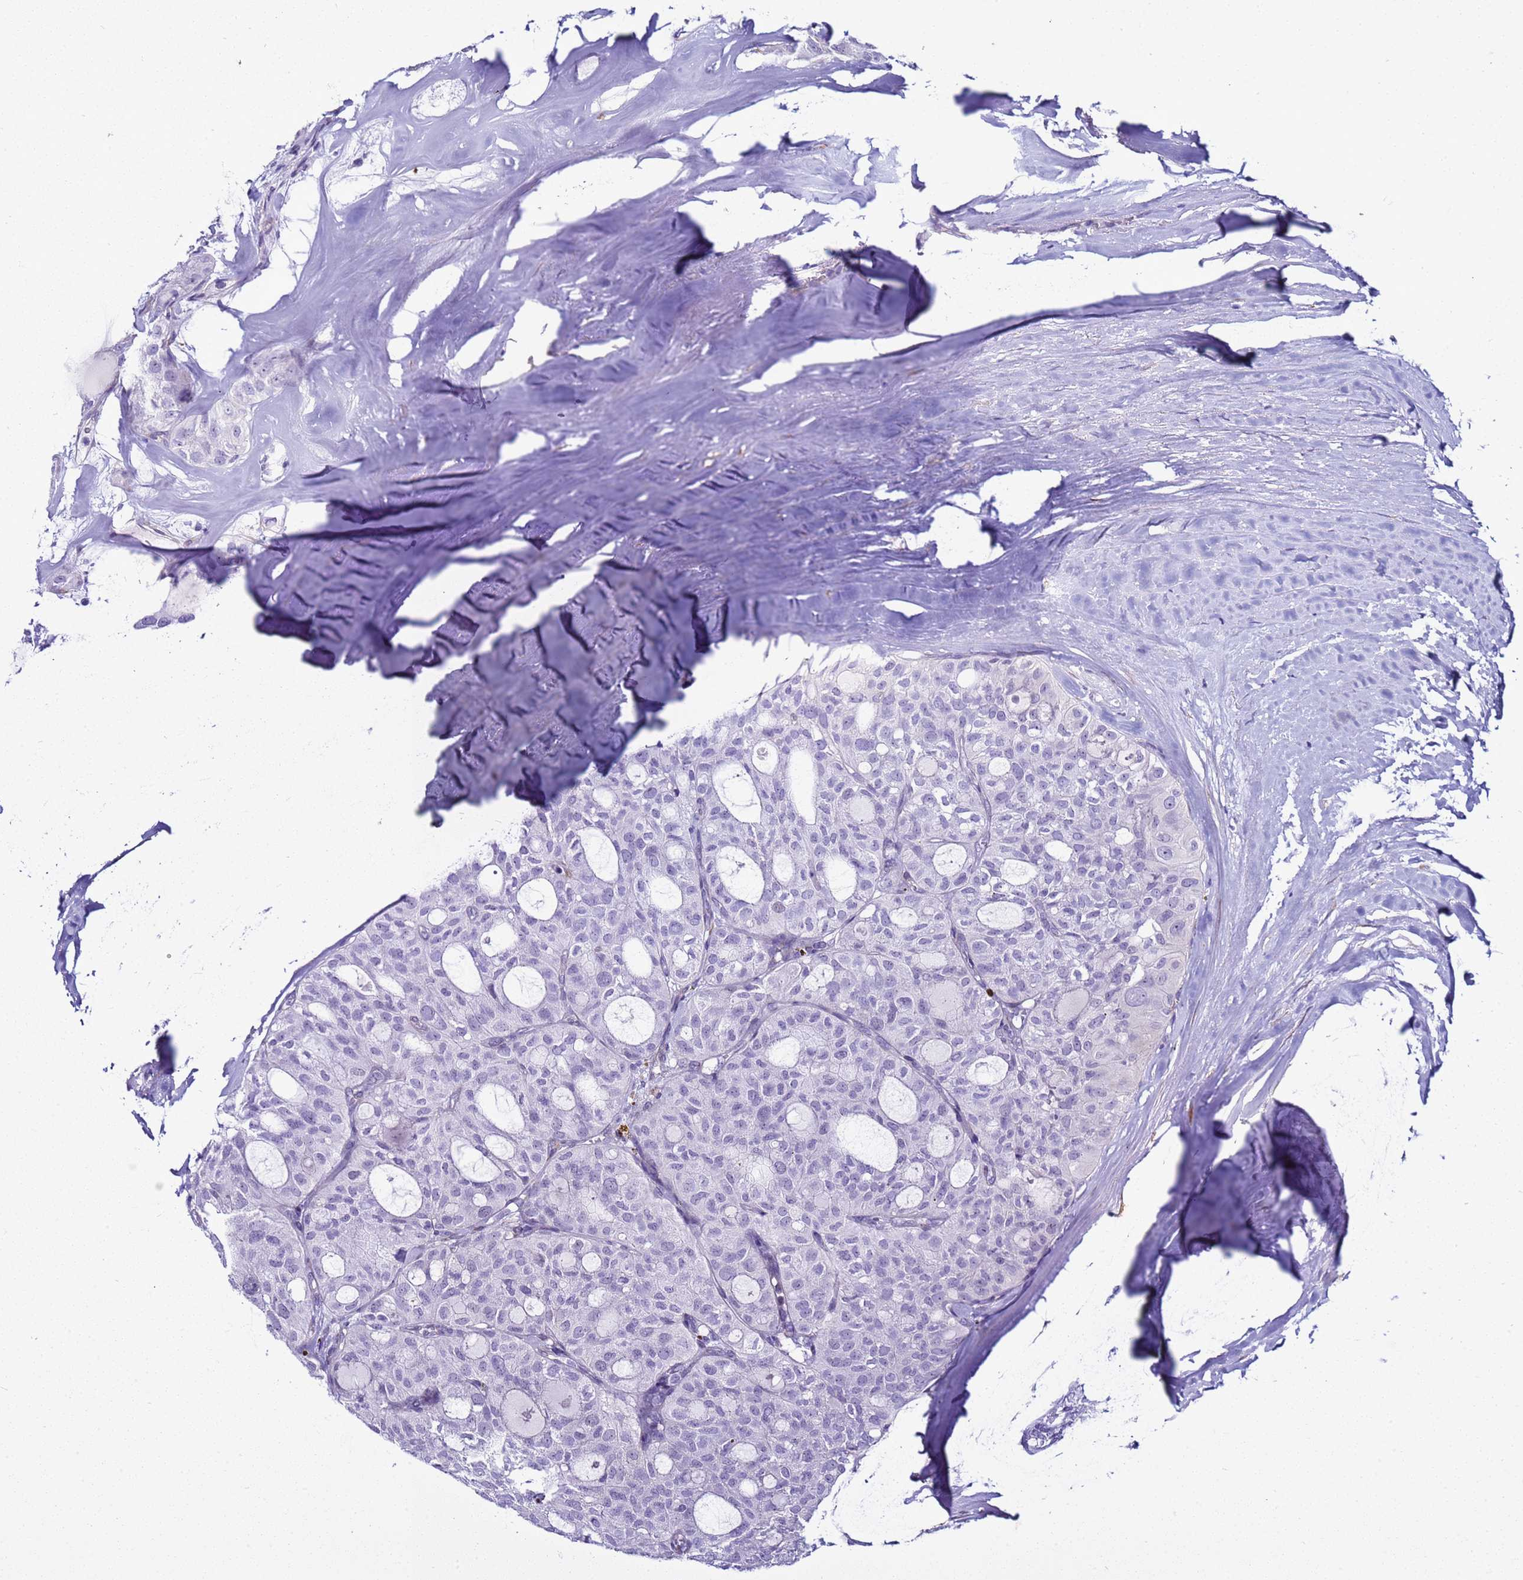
{"staining": {"intensity": "negative", "quantity": "none", "location": "none"}, "tissue": "thyroid cancer", "cell_type": "Tumor cells", "image_type": "cancer", "snomed": [{"axis": "morphology", "description": "Follicular adenoma carcinoma, NOS"}, {"axis": "topography", "description": "Thyroid gland"}], "caption": "This is a image of immunohistochemistry (IHC) staining of thyroid cancer, which shows no expression in tumor cells. (DAB (3,3'-diaminobenzidine) immunohistochemistry, high magnification).", "gene": "LRRC10B", "patient": {"sex": "male", "age": 75}}